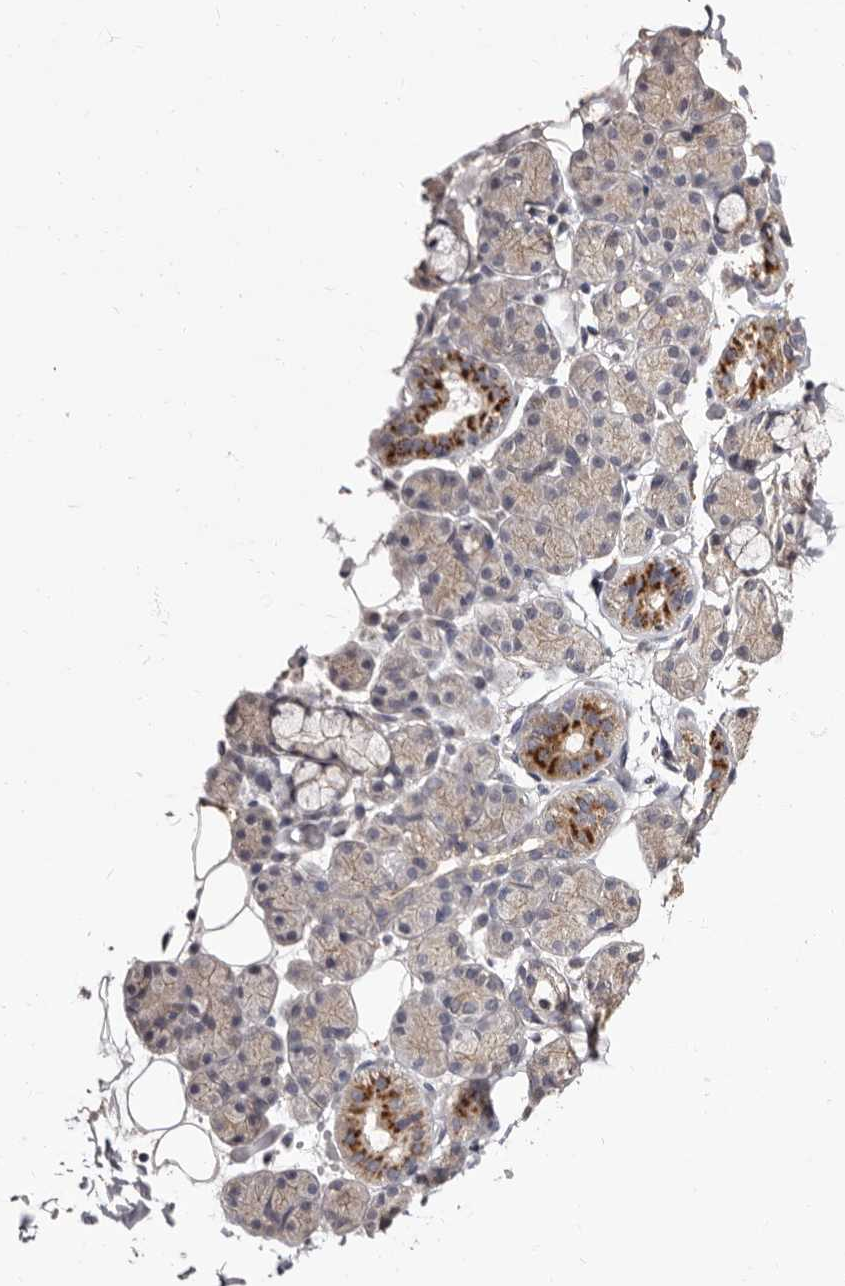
{"staining": {"intensity": "moderate", "quantity": "<25%", "location": "cytoplasmic/membranous"}, "tissue": "salivary gland", "cell_type": "Glandular cells", "image_type": "normal", "snomed": [{"axis": "morphology", "description": "Normal tissue, NOS"}, {"axis": "topography", "description": "Salivary gland"}], "caption": "A low amount of moderate cytoplasmic/membranous staining is identified in about <25% of glandular cells in benign salivary gland. (IHC, brightfield microscopy, high magnification).", "gene": "PTAFR", "patient": {"sex": "male", "age": 63}}